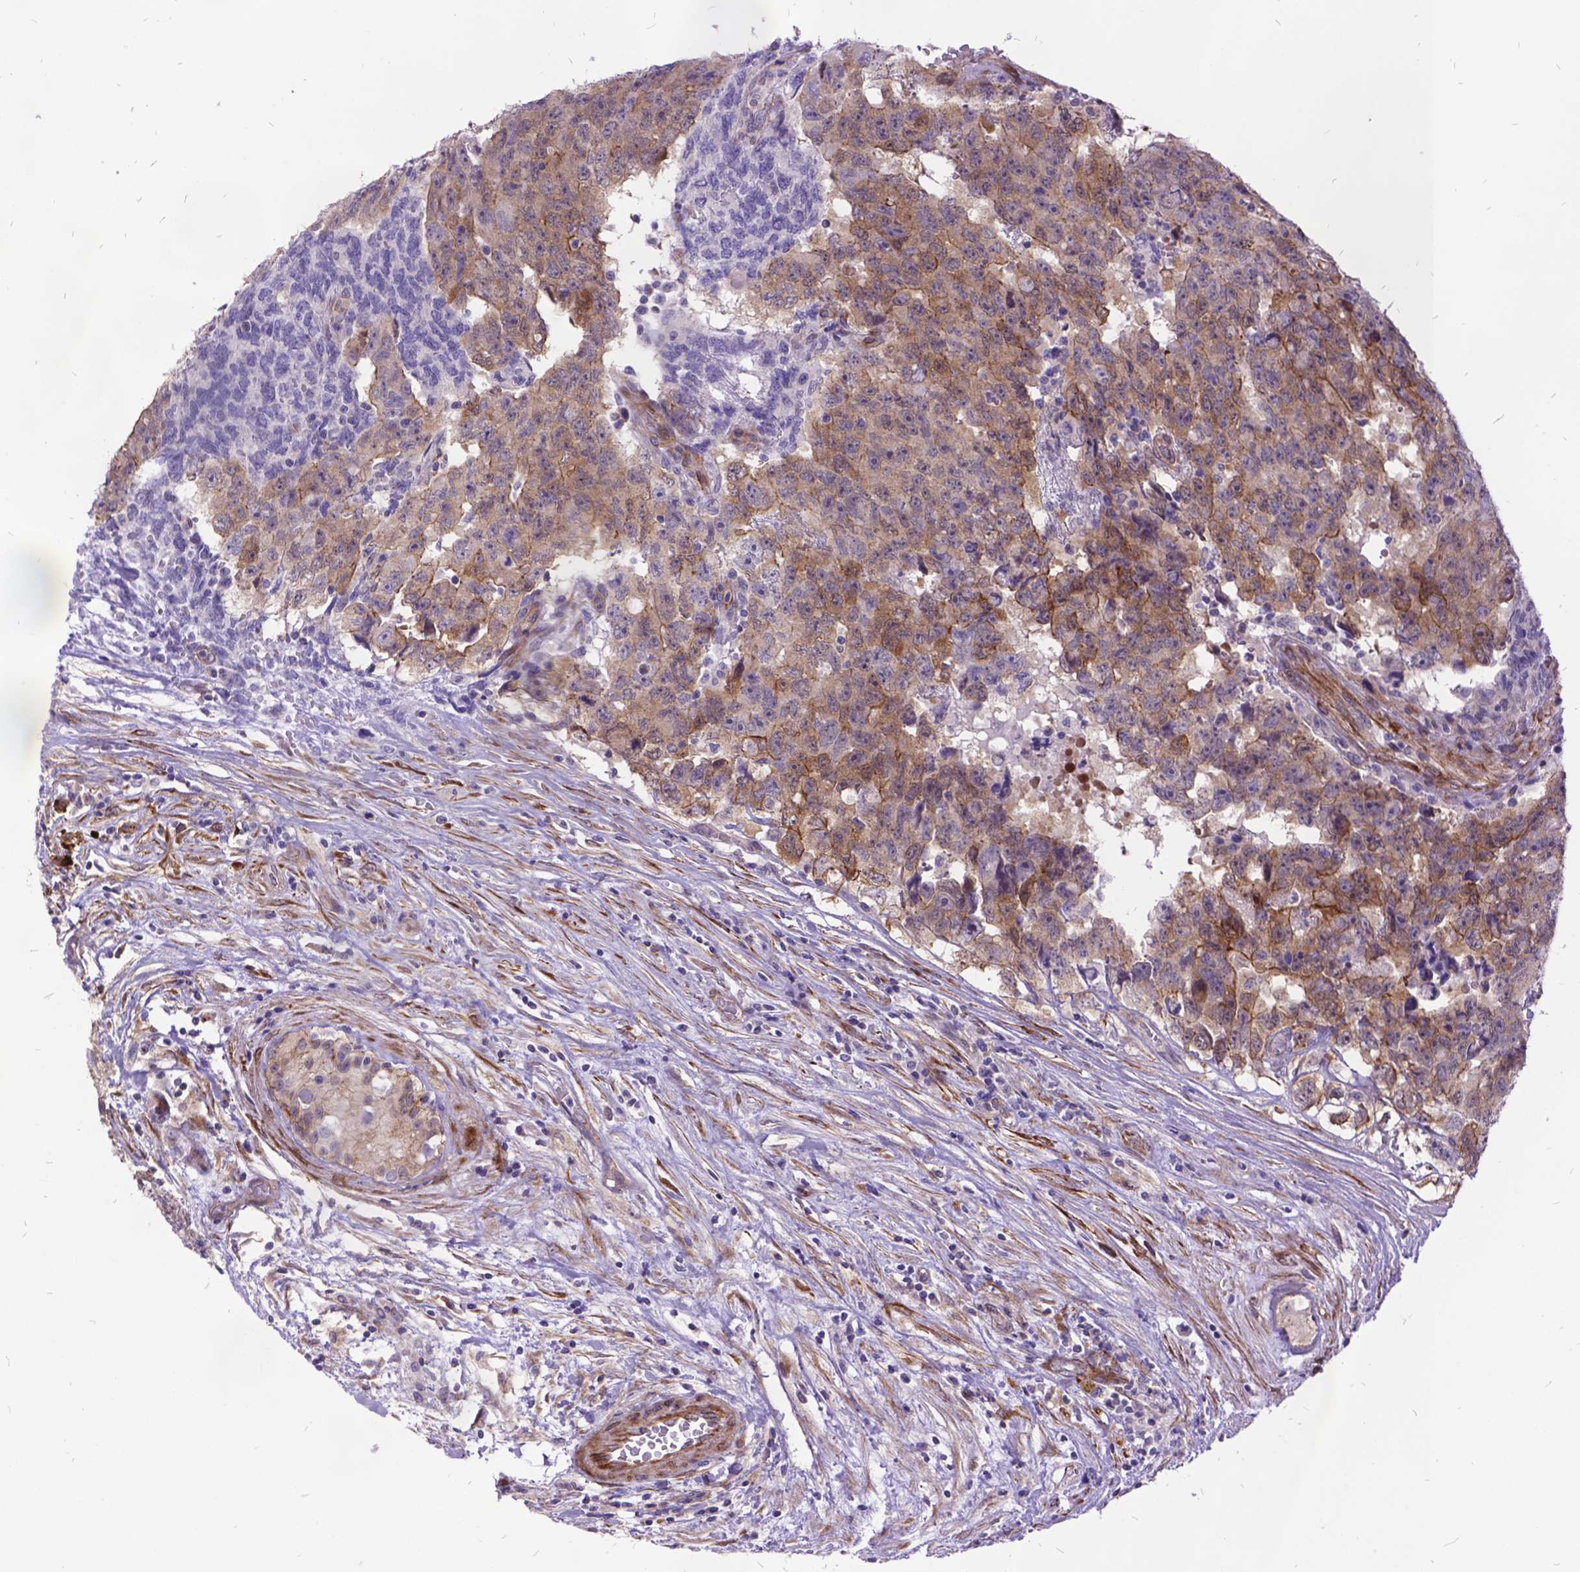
{"staining": {"intensity": "weak", "quantity": ">75%", "location": "cytoplasmic/membranous"}, "tissue": "testis cancer", "cell_type": "Tumor cells", "image_type": "cancer", "snomed": [{"axis": "morphology", "description": "Carcinoma, Embryonal, NOS"}, {"axis": "topography", "description": "Testis"}], "caption": "Testis cancer (embryonal carcinoma) stained with DAB immunohistochemistry displays low levels of weak cytoplasmic/membranous positivity in about >75% of tumor cells.", "gene": "GRB7", "patient": {"sex": "male", "age": 24}}